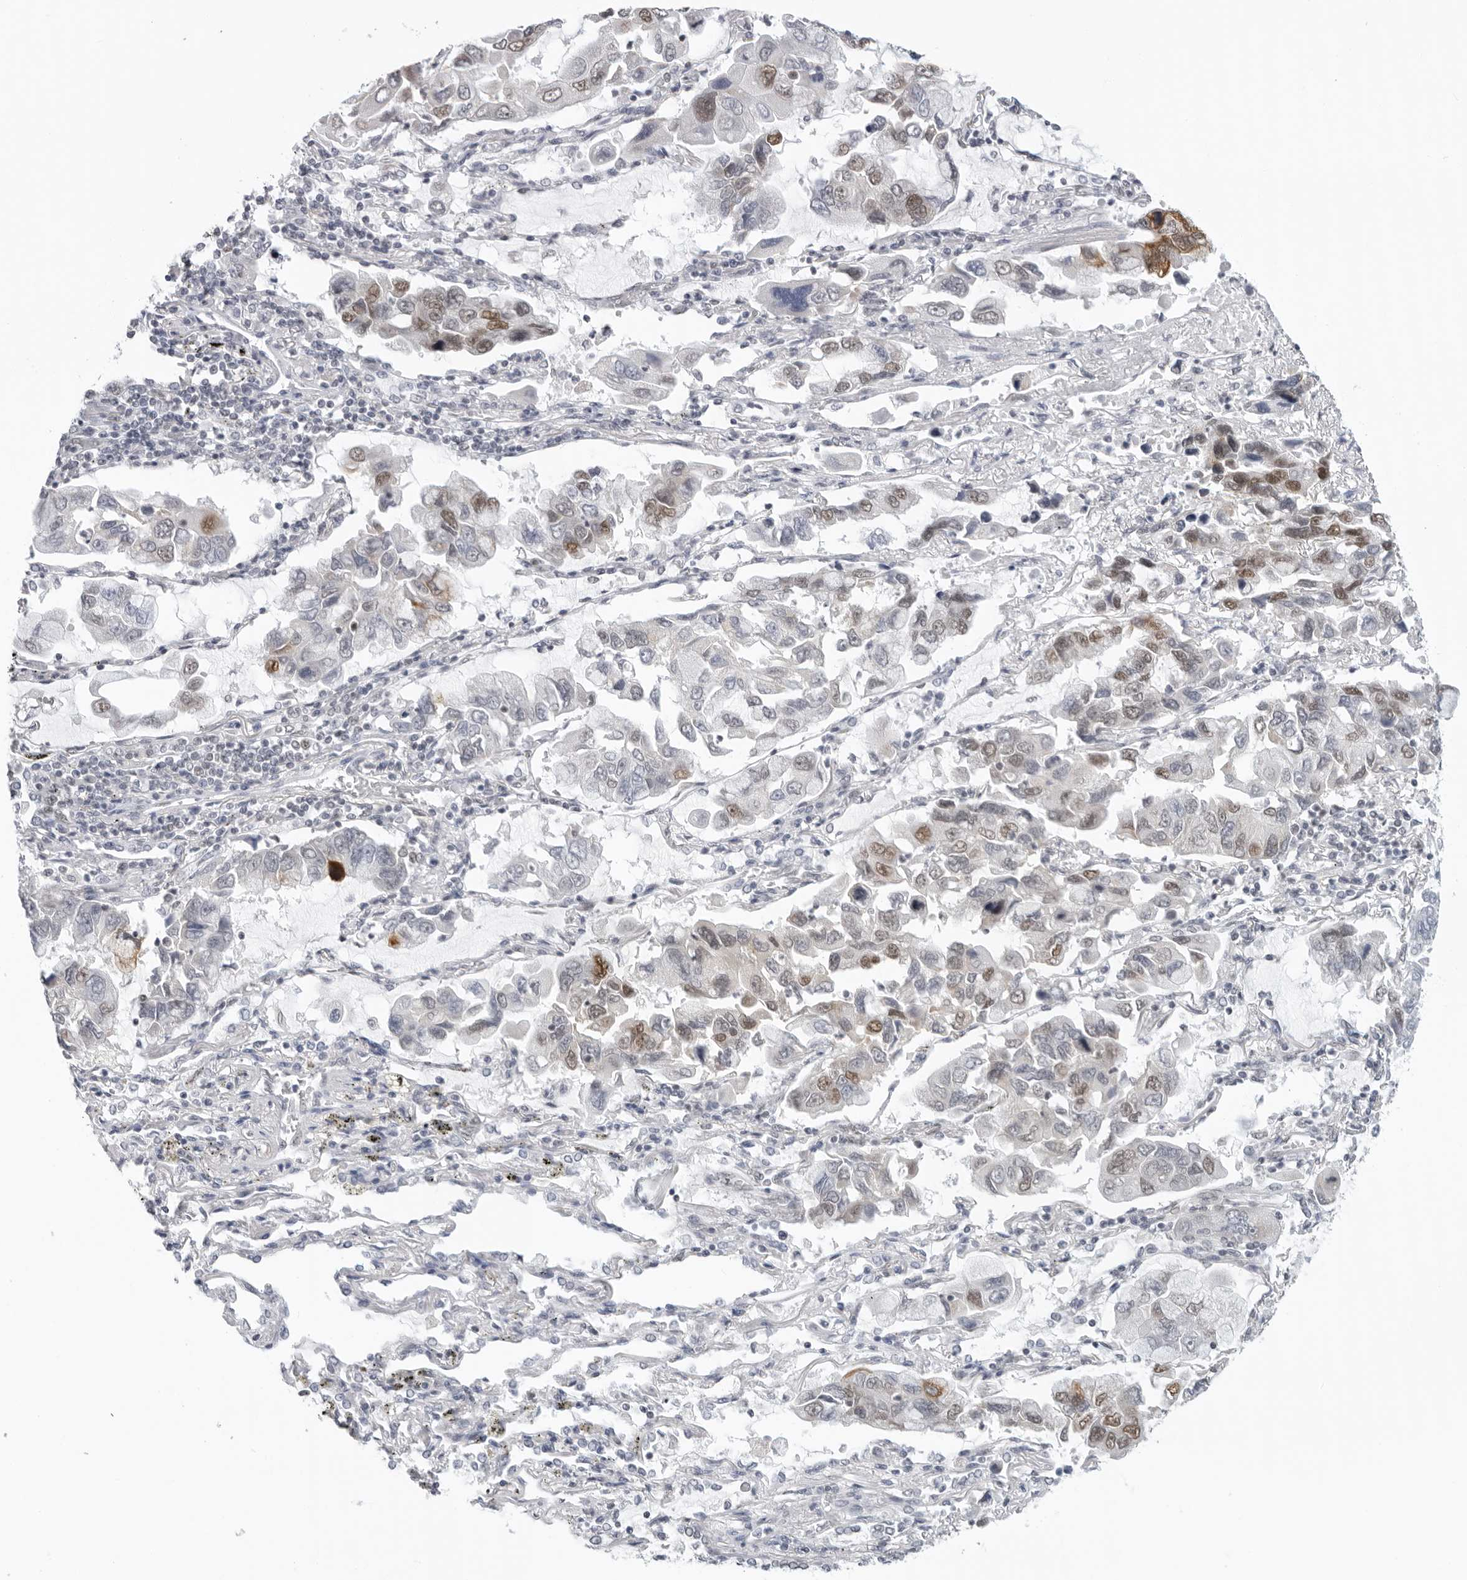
{"staining": {"intensity": "moderate", "quantity": "<25%", "location": "nuclear"}, "tissue": "lung cancer", "cell_type": "Tumor cells", "image_type": "cancer", "snomed": [{"axis": "morphology", "description": "Adenocarcinoma, NOS"}, {"axis": "topography", "description": "Lung"}], "caption": "Immunohistochemistry of human adenocarcinoma (lung) demonstrates low levels of moderate nuclear staining in approximately <25% of tumor cells.", "gene": "FOXK2", "patient": {"sex": "male", "age": 64}}